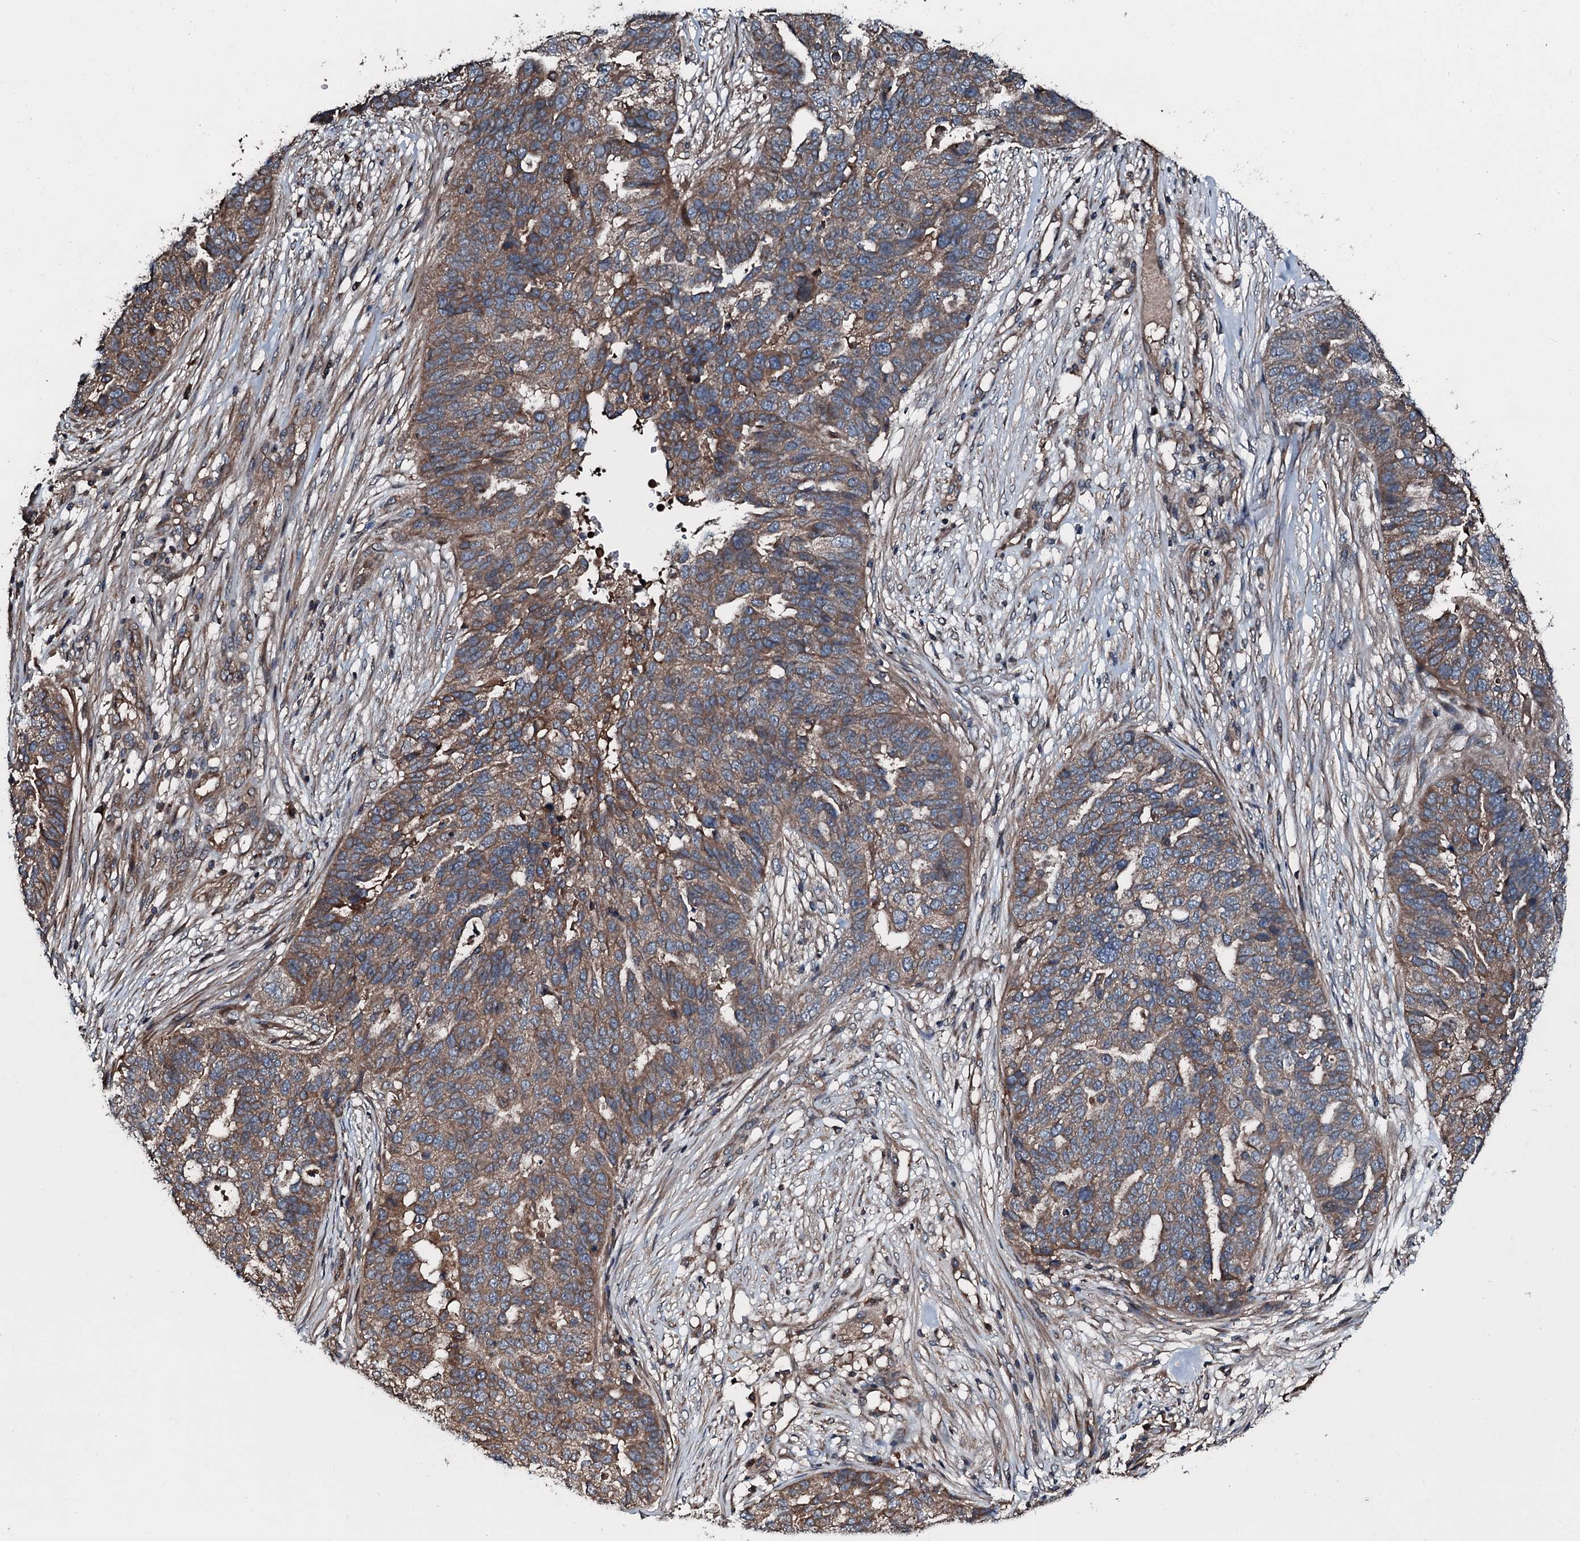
{"staining": {"intensity": "moderate", "quantity": ">75%", "location": "cytoplasmic/membranous"}, "tissue": "ovarian cancer", "cell_type": "Tumor cells", "image_type": "cancer", "snomed": [{"axis": "morphology", "description": "Cystadenocarcinoma, serous, NOS"}, {"axis": "topography", "description": "Ovary"}], "caption": "Protein expression analysis of serous cystadenocarcinoma (ovarian) shows moderate cytoplasmic/membranous expression in approximately >75% of tumor cells.", "gene": "AARS1", "patient": {"sex": "female", "age": 59}}